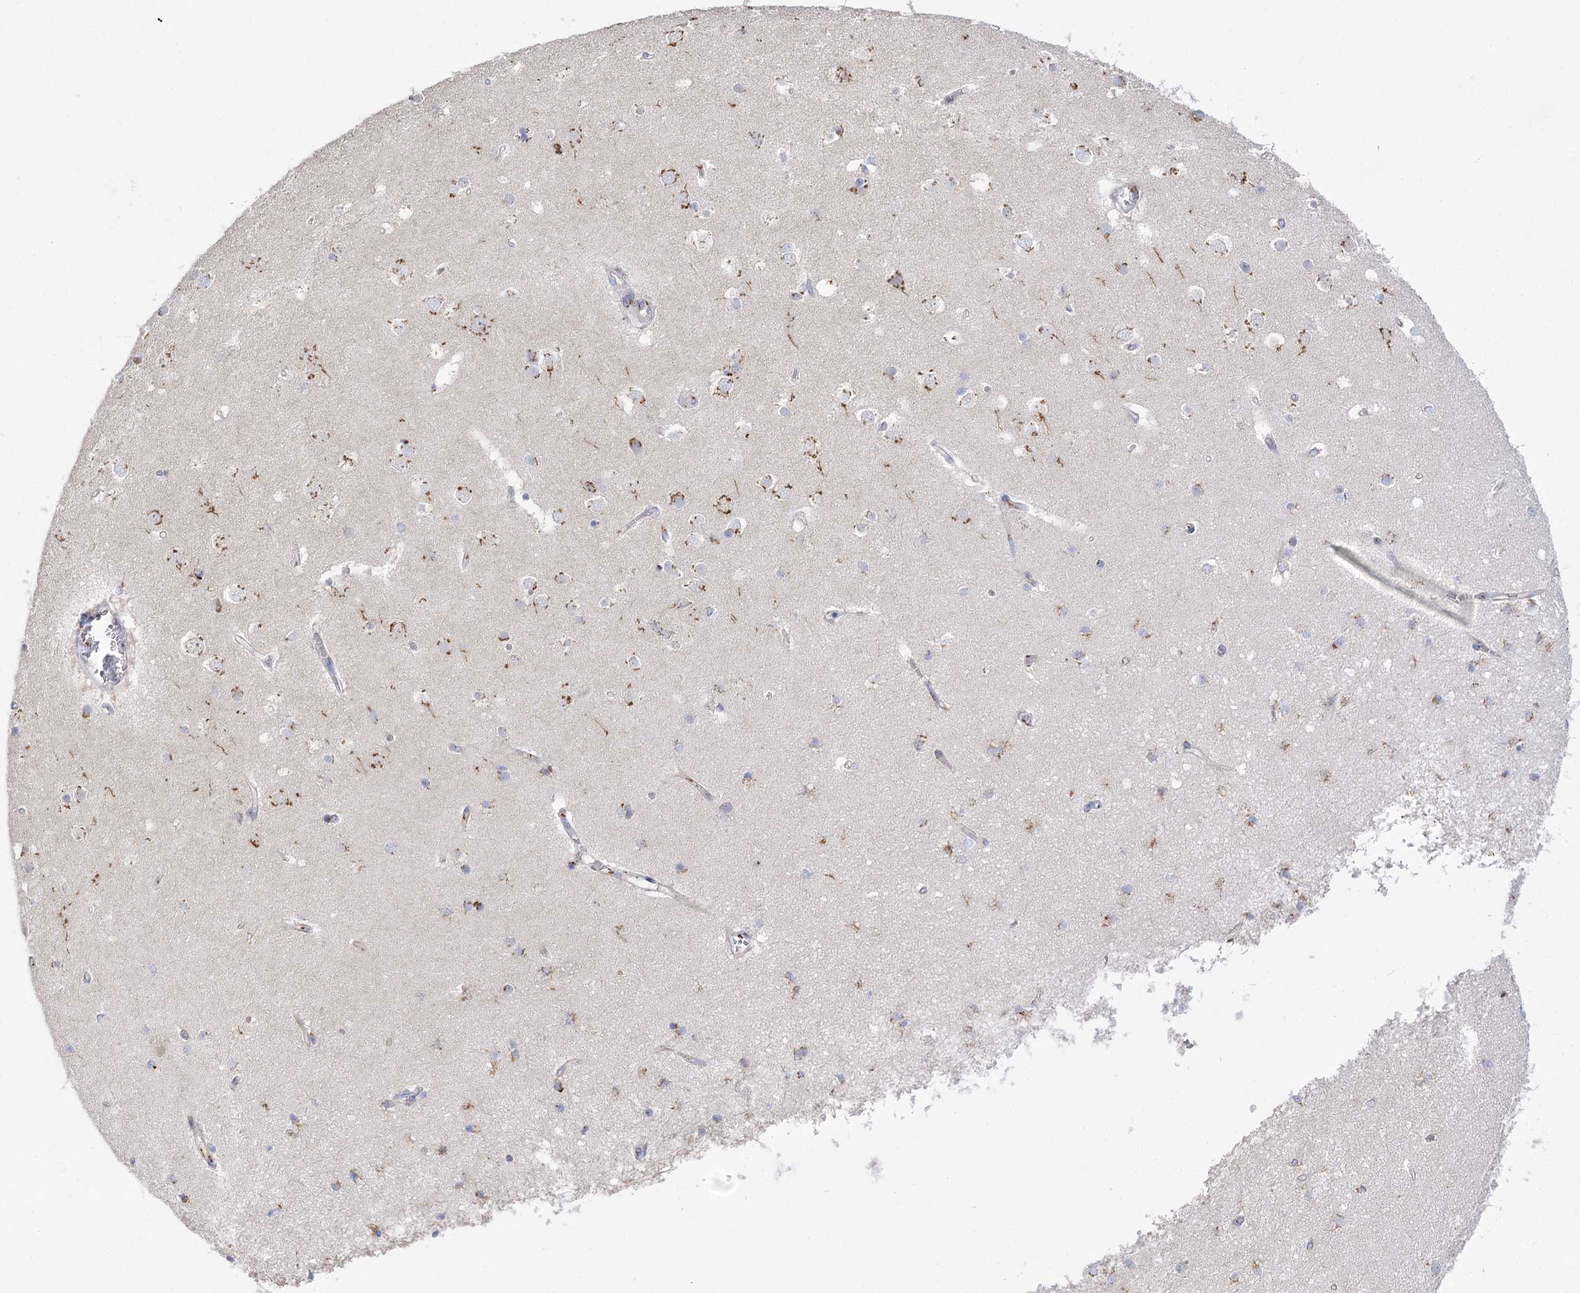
{"staining": {"intensity": "moderate", "quantity": "25%-75%", "location": "cytoplasmic/membranous"}, "tissue": "cerebral cortex", "cell_type": "Endothelial cells", "image_type": "normal", "snomed": [{"axis": "morphology", "description": "Normal tissue, NOS"}, {"axis": "topography", "description": "Cerebral cortex"}], "caption": "The immunohistochemical stain highlights moderate cytoplasmic/membranous staining in endothelial cells of unremarkable cerebral cortex. (Brightfield microscopy of DAB IHC at high magnification).", "gene": "TMEM165", "patient": {"sex": "male", "age": 54}}